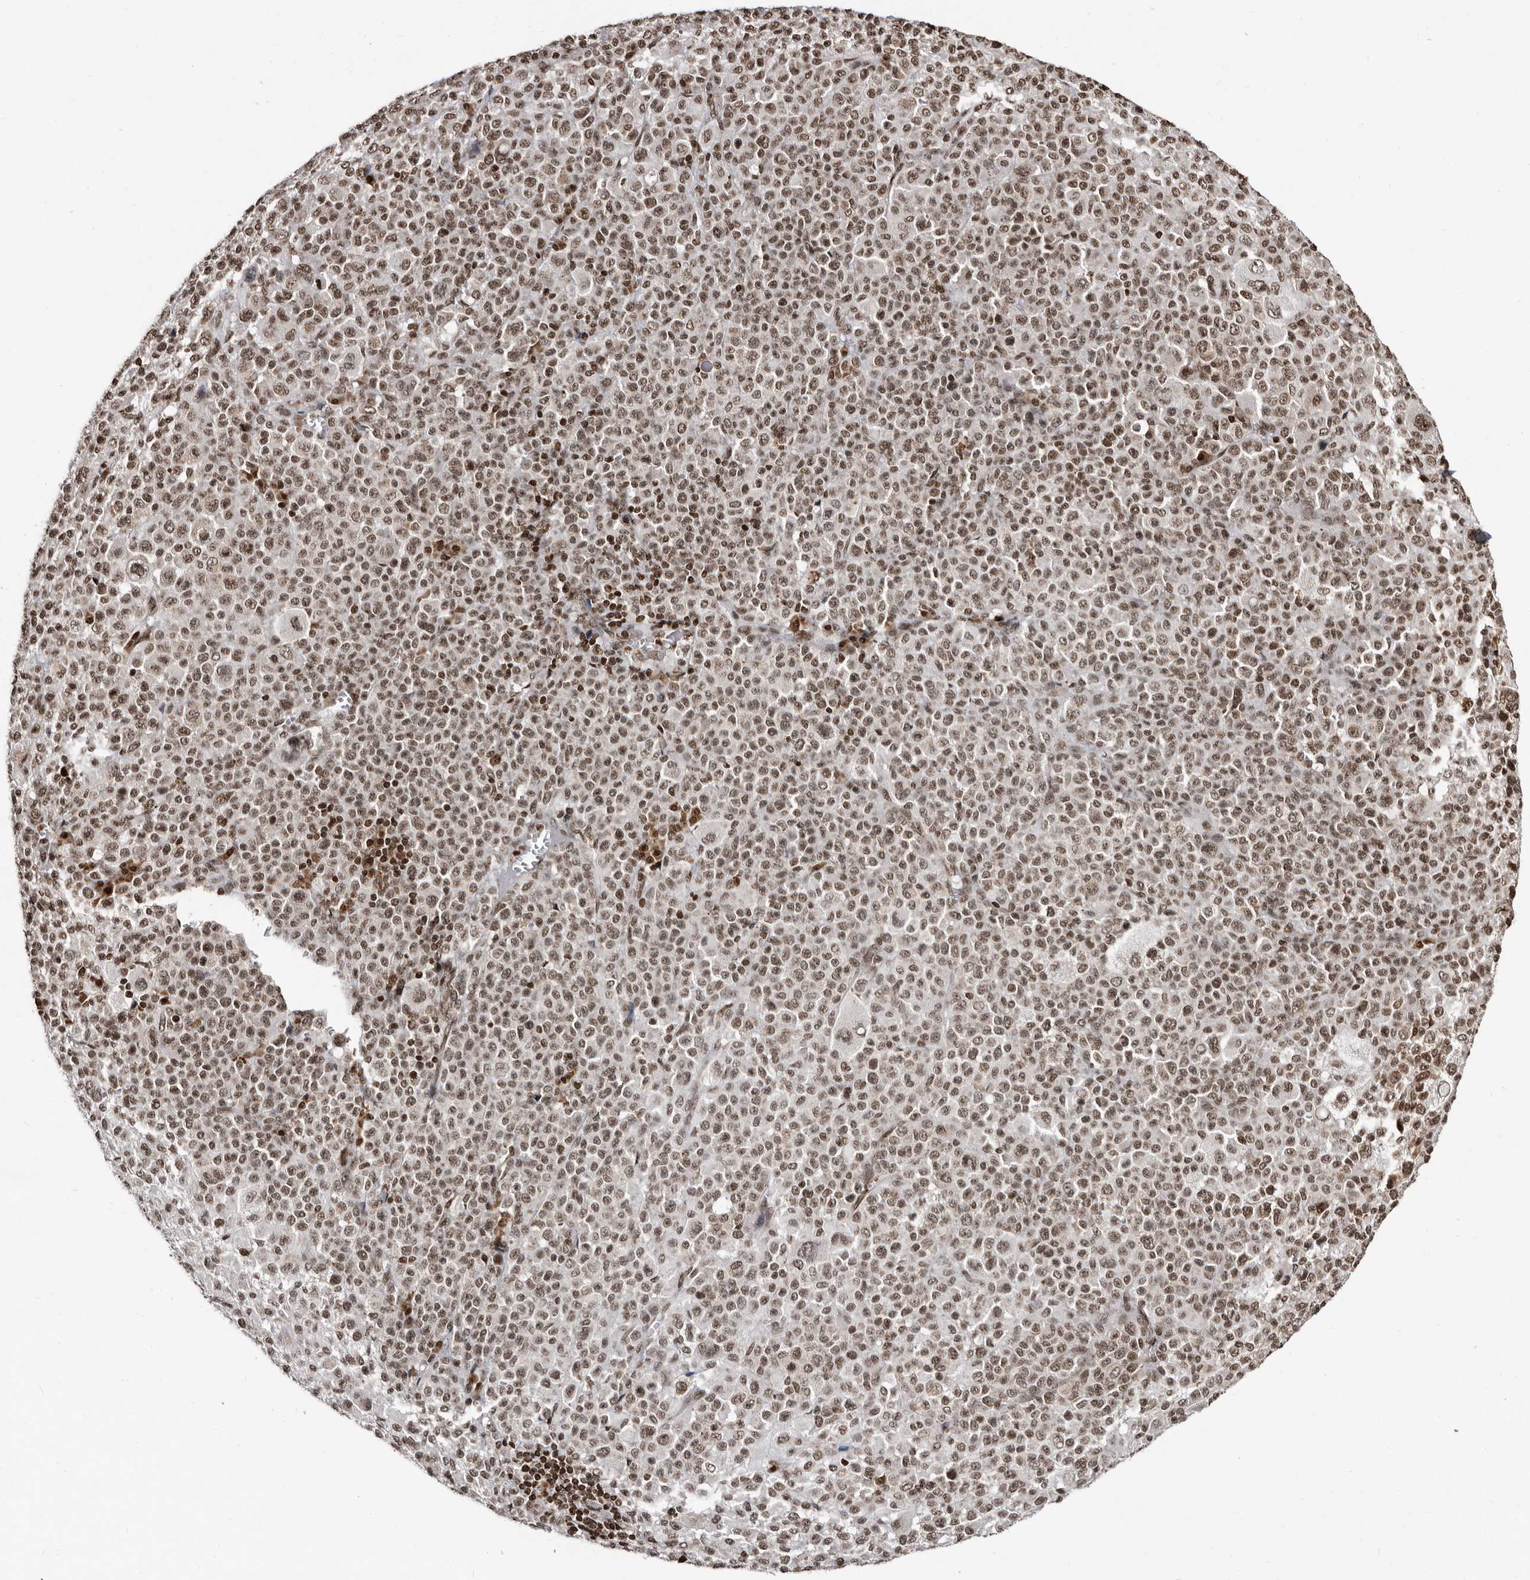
{"staining": {"intensity": "moderate", "quantity": ">75%", "location": "nuclear"}, "tissue": "melanoma", "cell_type": "Tumor cells", "image_type": "cancer", "snomed": [{"axis": "morphology", "description": "Malignant melanoma, Metastatic site"}, {"axis": "topography", "description": "Skin"}], "caption": "A brown stain highlights moderate nuclear expression of a protein in malignant melanoma (metastatic site) tumor cells.", "gene": "THUMPD1", "patient": {"sex": "female", "age": 74}}